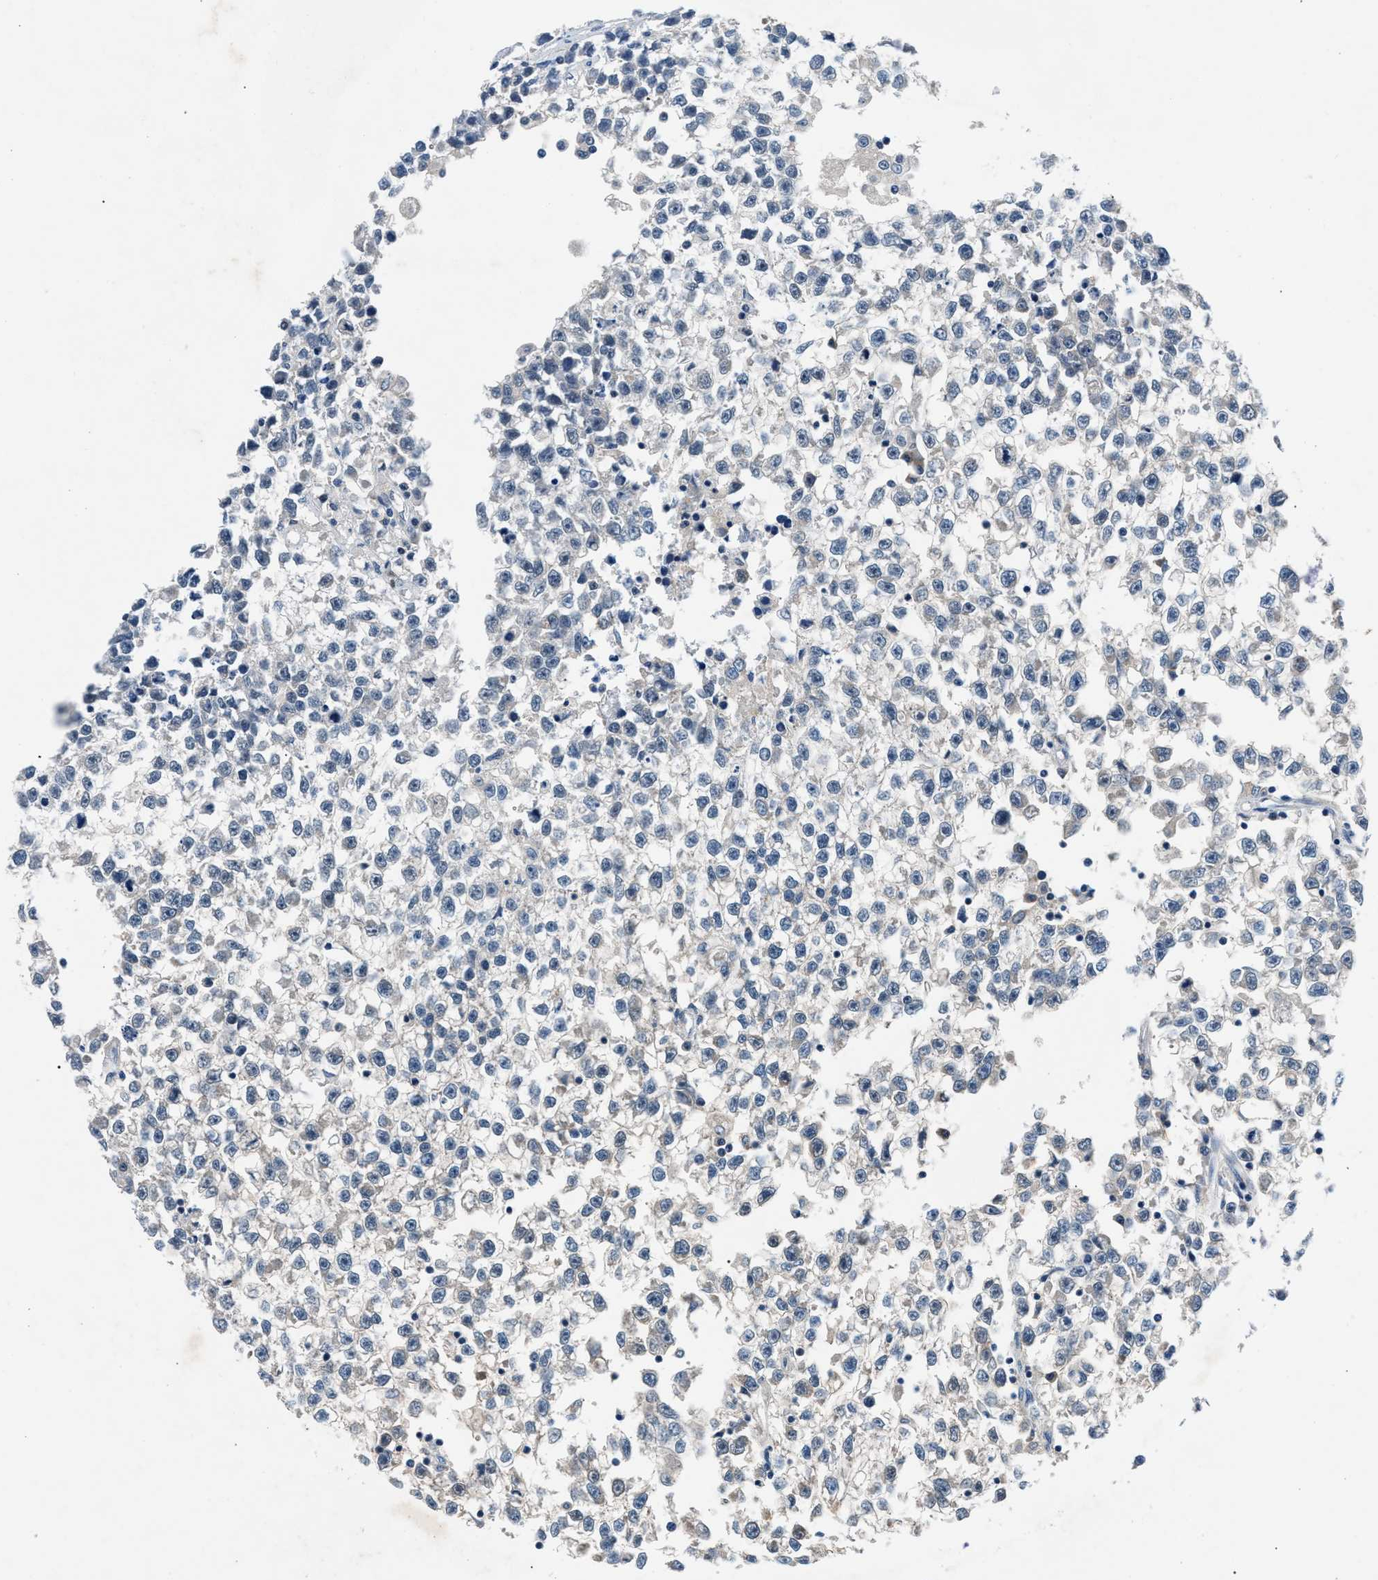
{"staining": {"intensity": "negative", "quantity": "none", "location": "none"}, "tissue": "testis cancer", "cell_type": "Tumor cells", "image_type": "cancer", "snomed": [{"axis": "morphology", "description": "Seminoma, NOS"}, {"axis": "morphology", "description": "Carcinoma, Embryonal, NOS"}, {"axis": "topography", "description": "Testis"}], "caption": "An IHC photomicrograph of testis cancer is shown. There is no staining in tumor cells of testis cancer.", "gene": "DENND6B", "patient": {"sex": "male", "age": 51}}